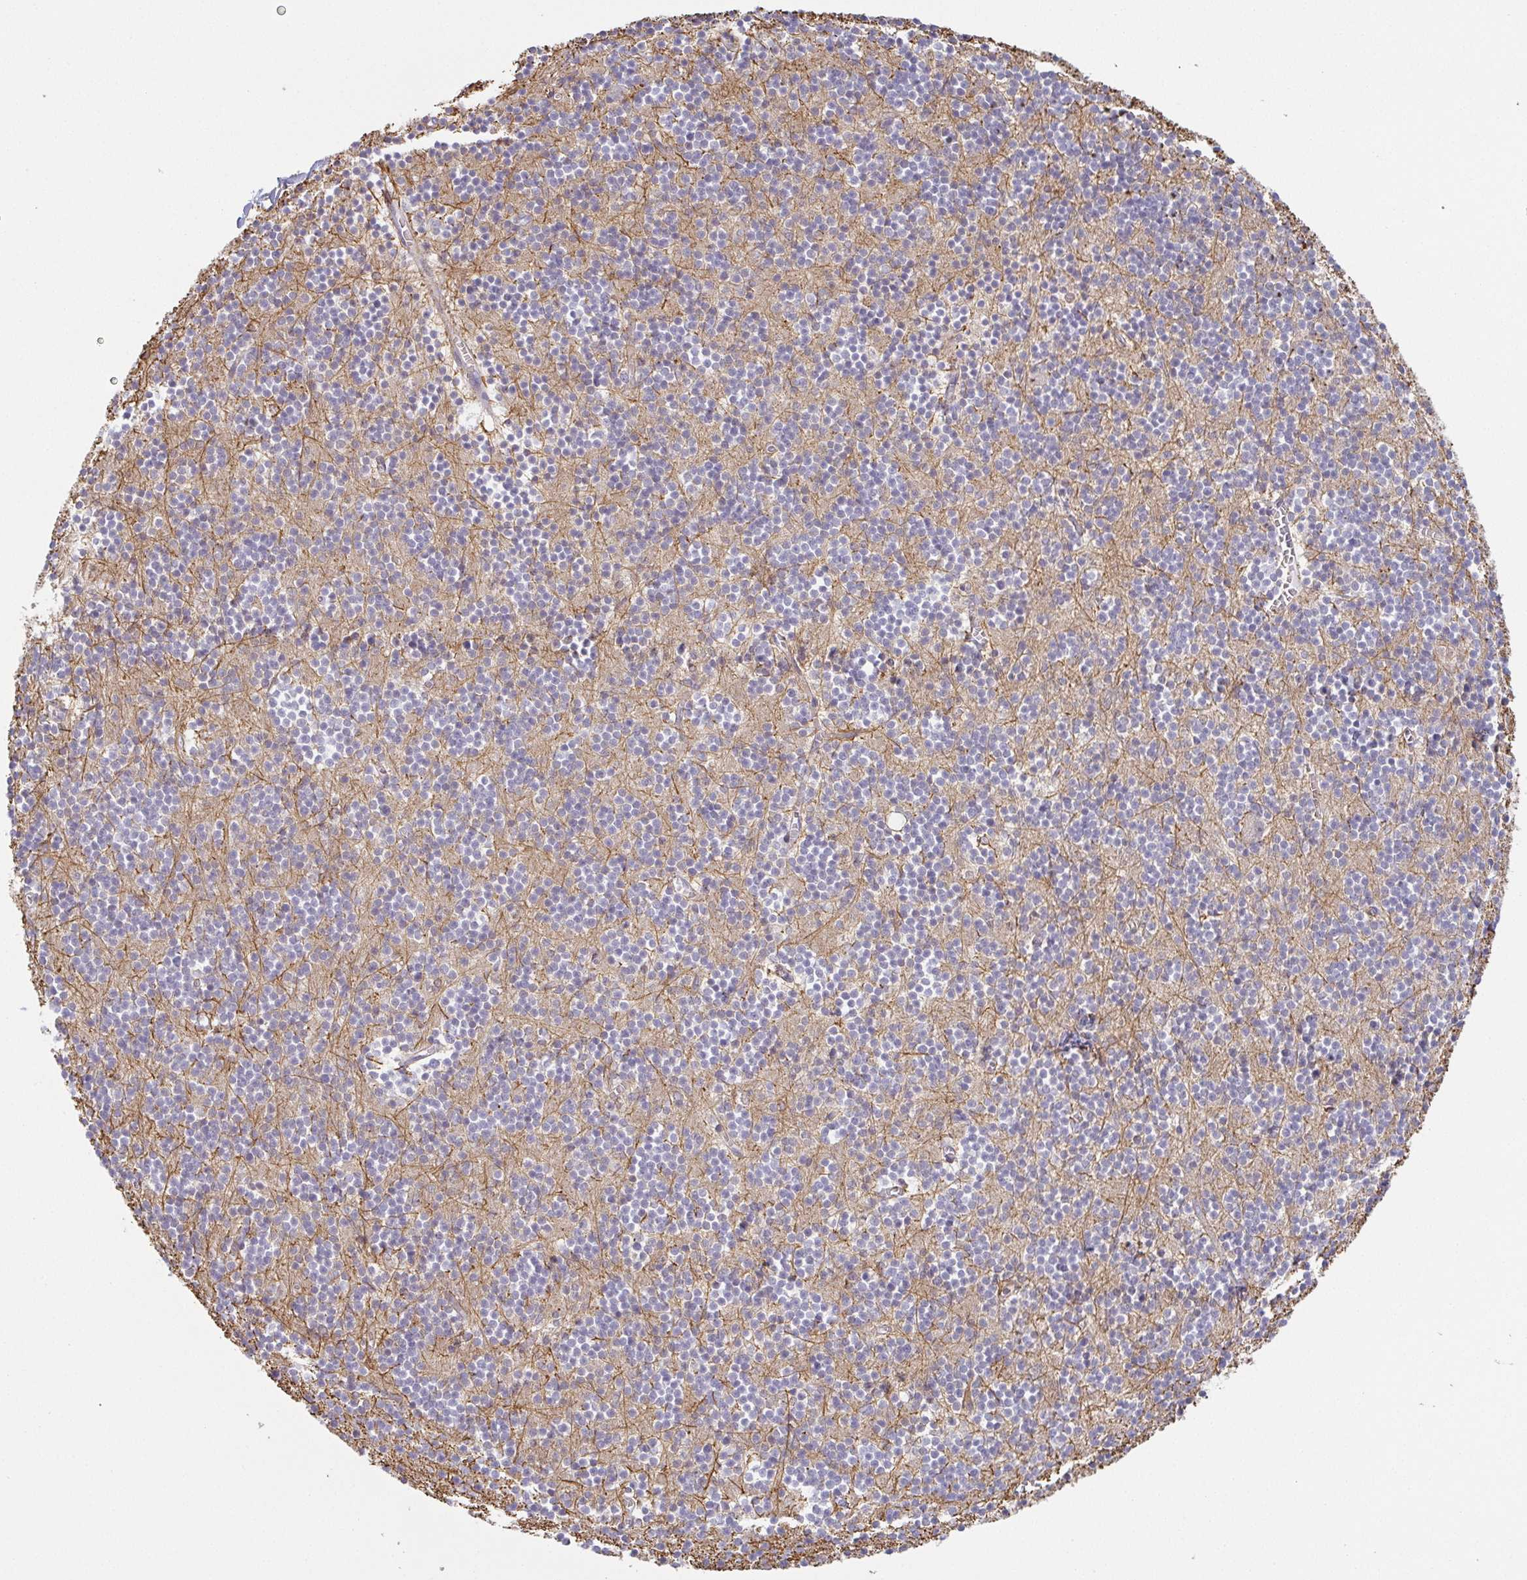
{"staining": {"intensity": "moderate", "quantity": "25%-75%", "location": "cytoplasmic/membranous"}, "tissue": "cerebellum", "cell_type": "Cells in granular layer", "image_type": "normal", "snomed": [{"axis": "morphology", "description": "Normal tissue, NOS"}, {"axis": "topography", "description": "Cerebellum"}], "caption": "Cerebellum stained for a protein (brown) demonstrates moderate cytoplasmic/membranous positive expression in about 25%-75% of cells in granular layer.", "gene": "BCL2L1", "patient": {"sex": "male", "age": 54}}